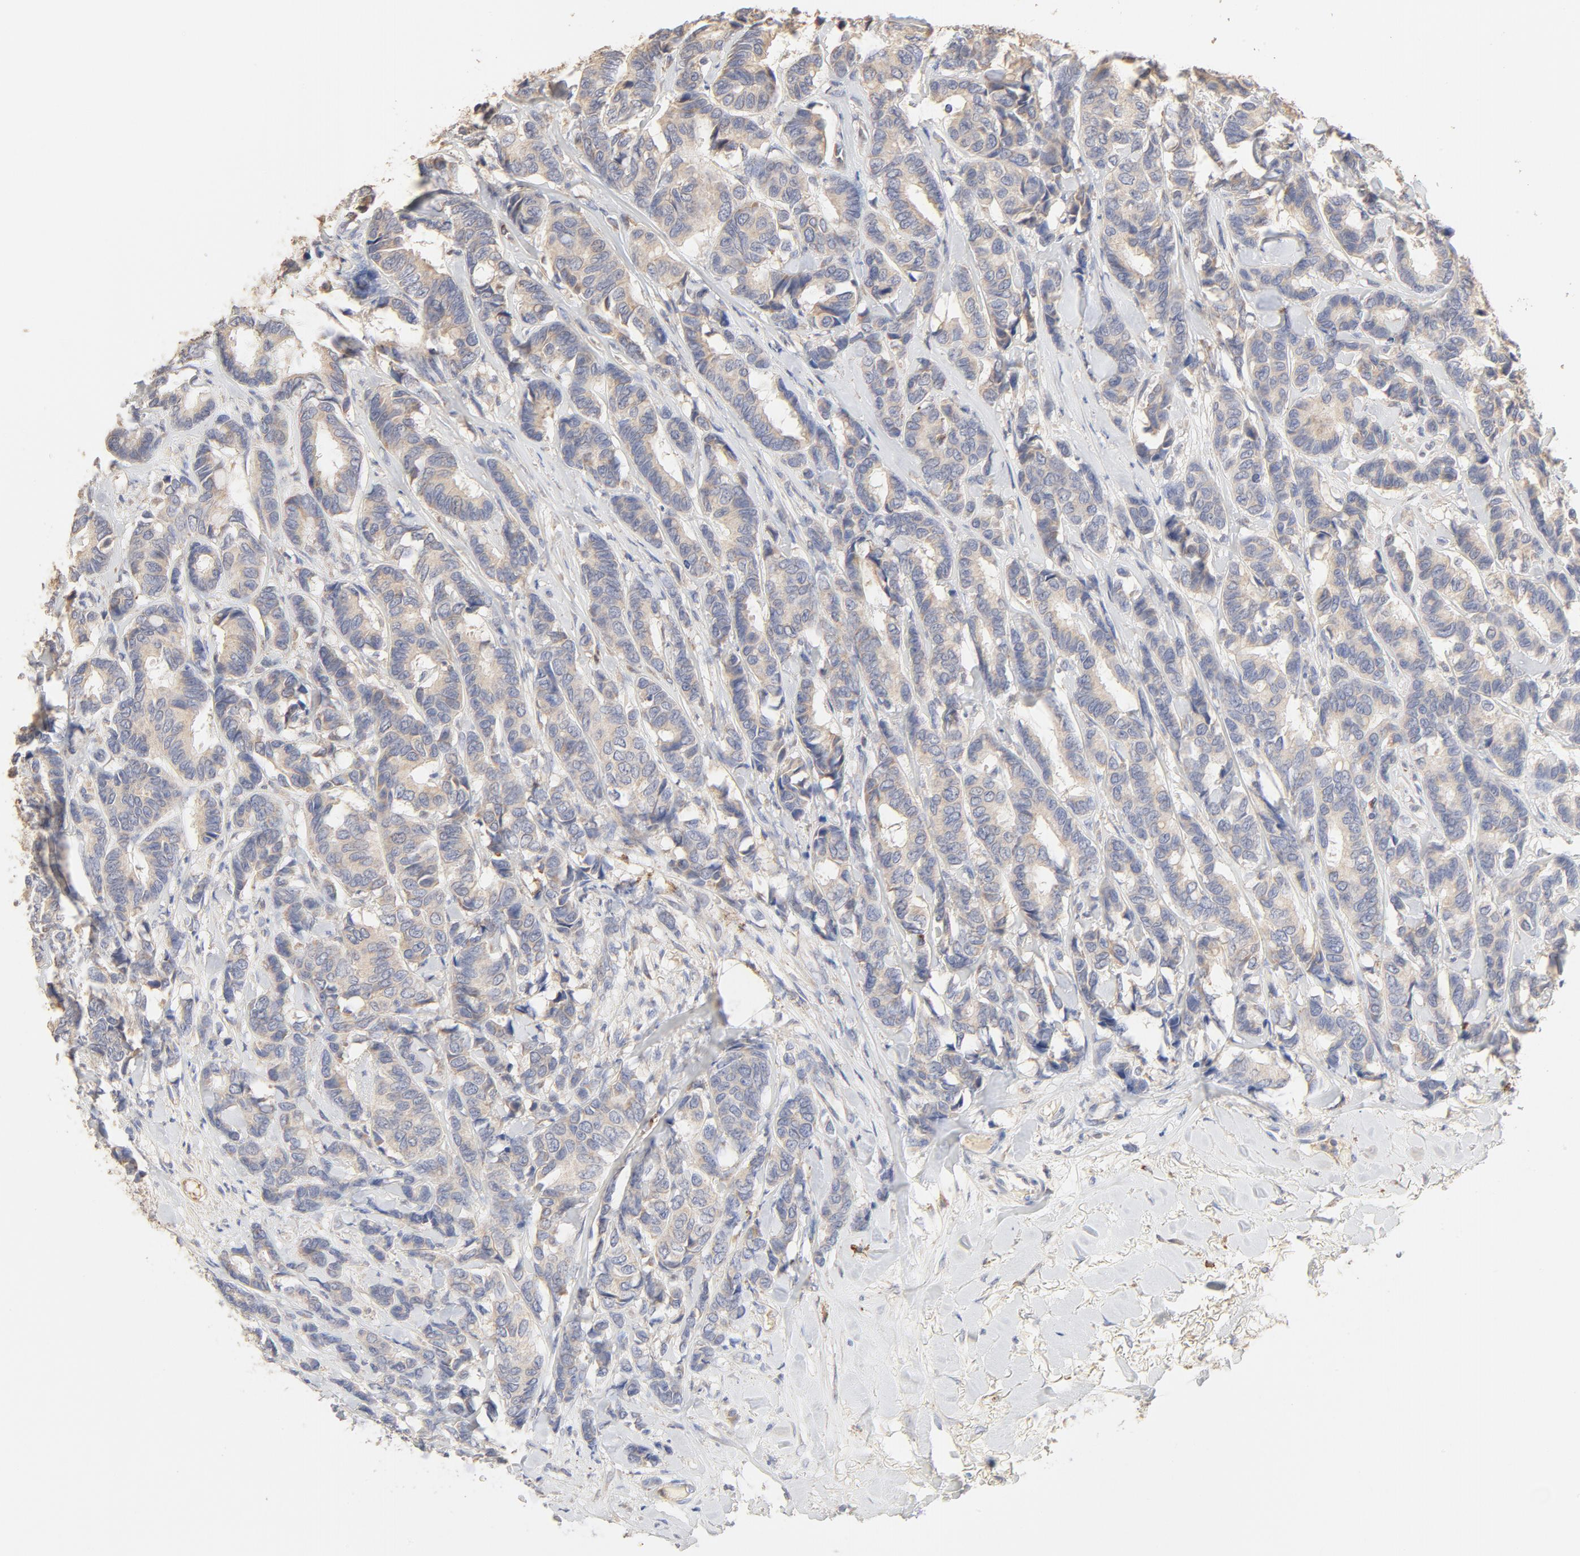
{"staining": {"intensity": "negative", "quantity": "none", "location": "none"}, "tissue": "breast cancer", "cell_type": "Tumor cells", "image_type": "cancer", "snomed": [{"axis": "morphology", "description": "Duct carcinoma"}, {"axis": "topography", "description": "Breast"}], "caption": "The photomicrograph reveals no significant expression in tumor cells of breast cancer.", "gene": "FCGBP", "patient": {"sex": "female", "age": 87}}